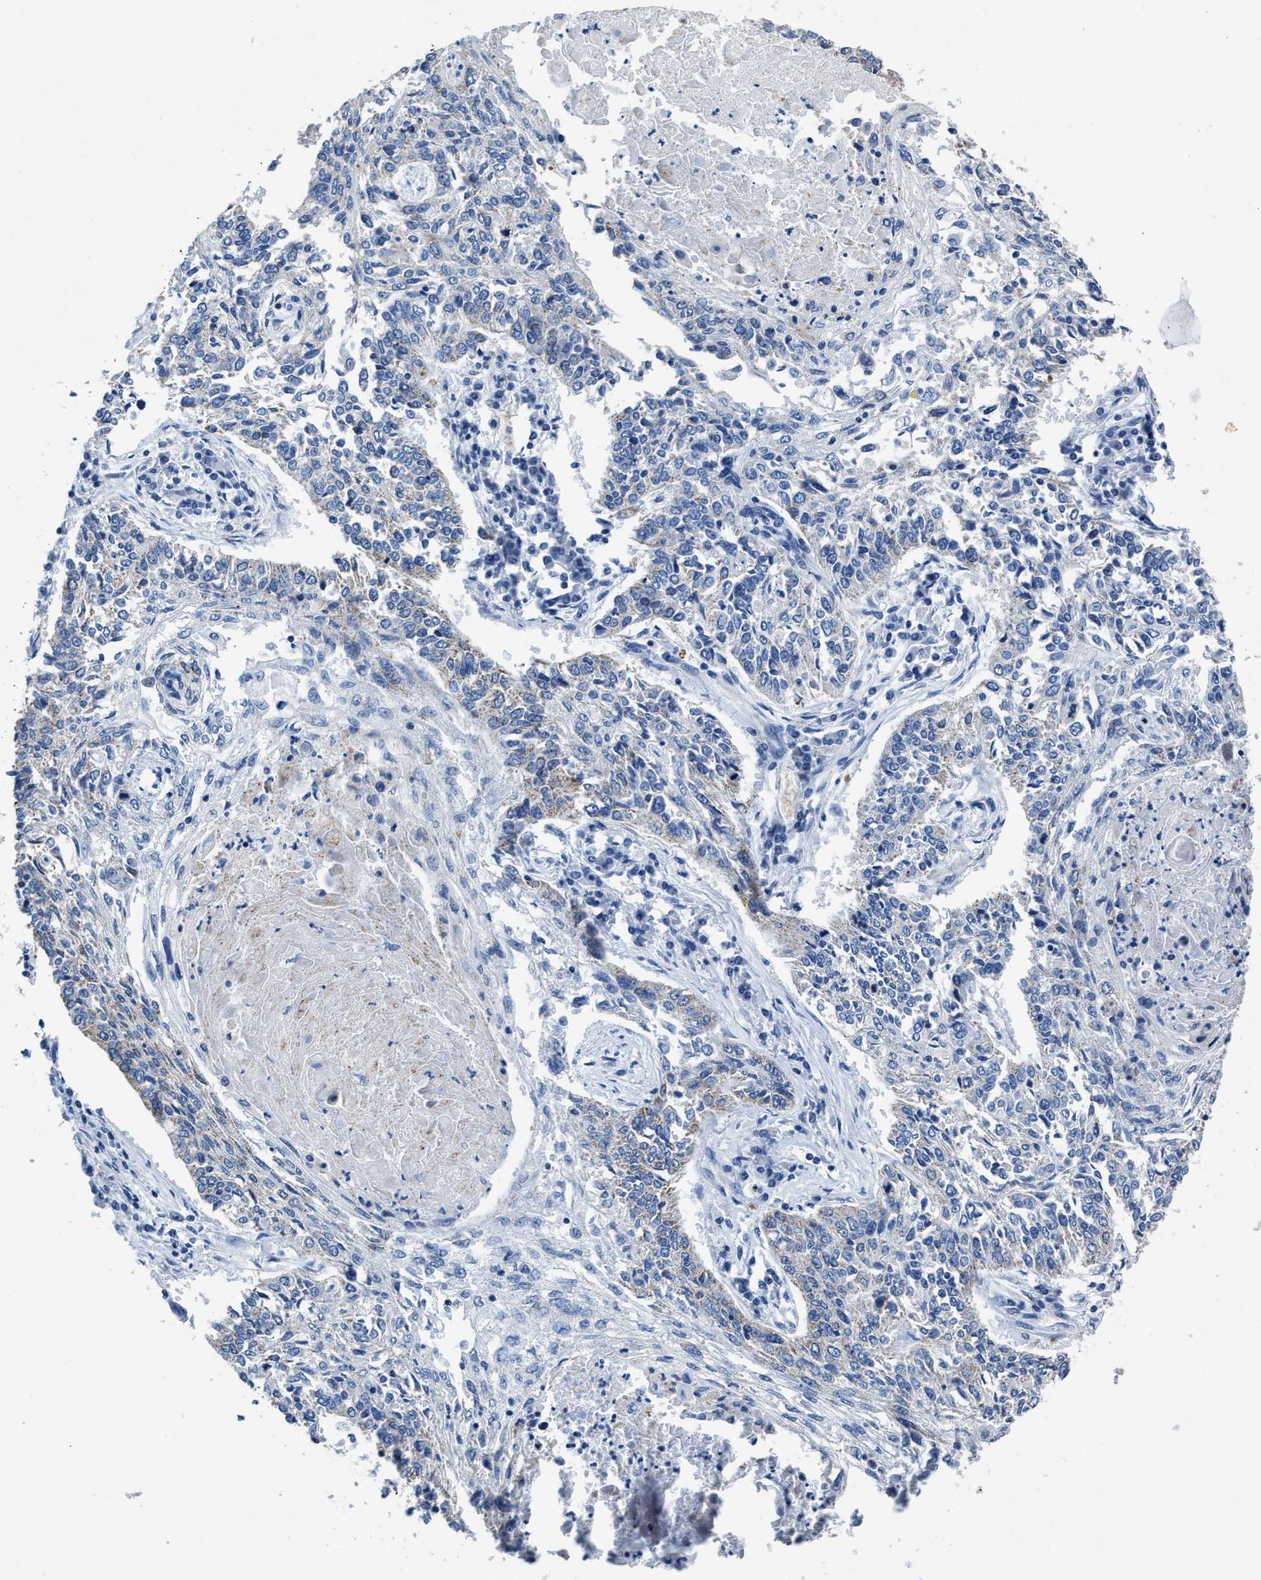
{"staining": {"intensity": "weak", "quantity": "<25%", "location": "cytoplasmic/membranous"}, "tissue": "lung cancer", "cell_type": "Tumor cells", "image_type": "cancer", "snomed": [{"axis": "morphology", "description": "Normal tissue, NOS"}, {"axis": "morphology", "description": "Squamous cell carcinoma, NOS"}, {"axis": "topography", "description": "Cartilage tissue"}, {"axis": "topography", "description": "Bronchus"}, {"axis": "topography", "description": "Lung"}], "caption": "IHC photomicrograph of human lung squamous cell carcinoma stained for a protein (brown), which demonstrates no positivity in tumor cells.", "gene": "ID3", "patient": {"sex": "female", "age": 49}}